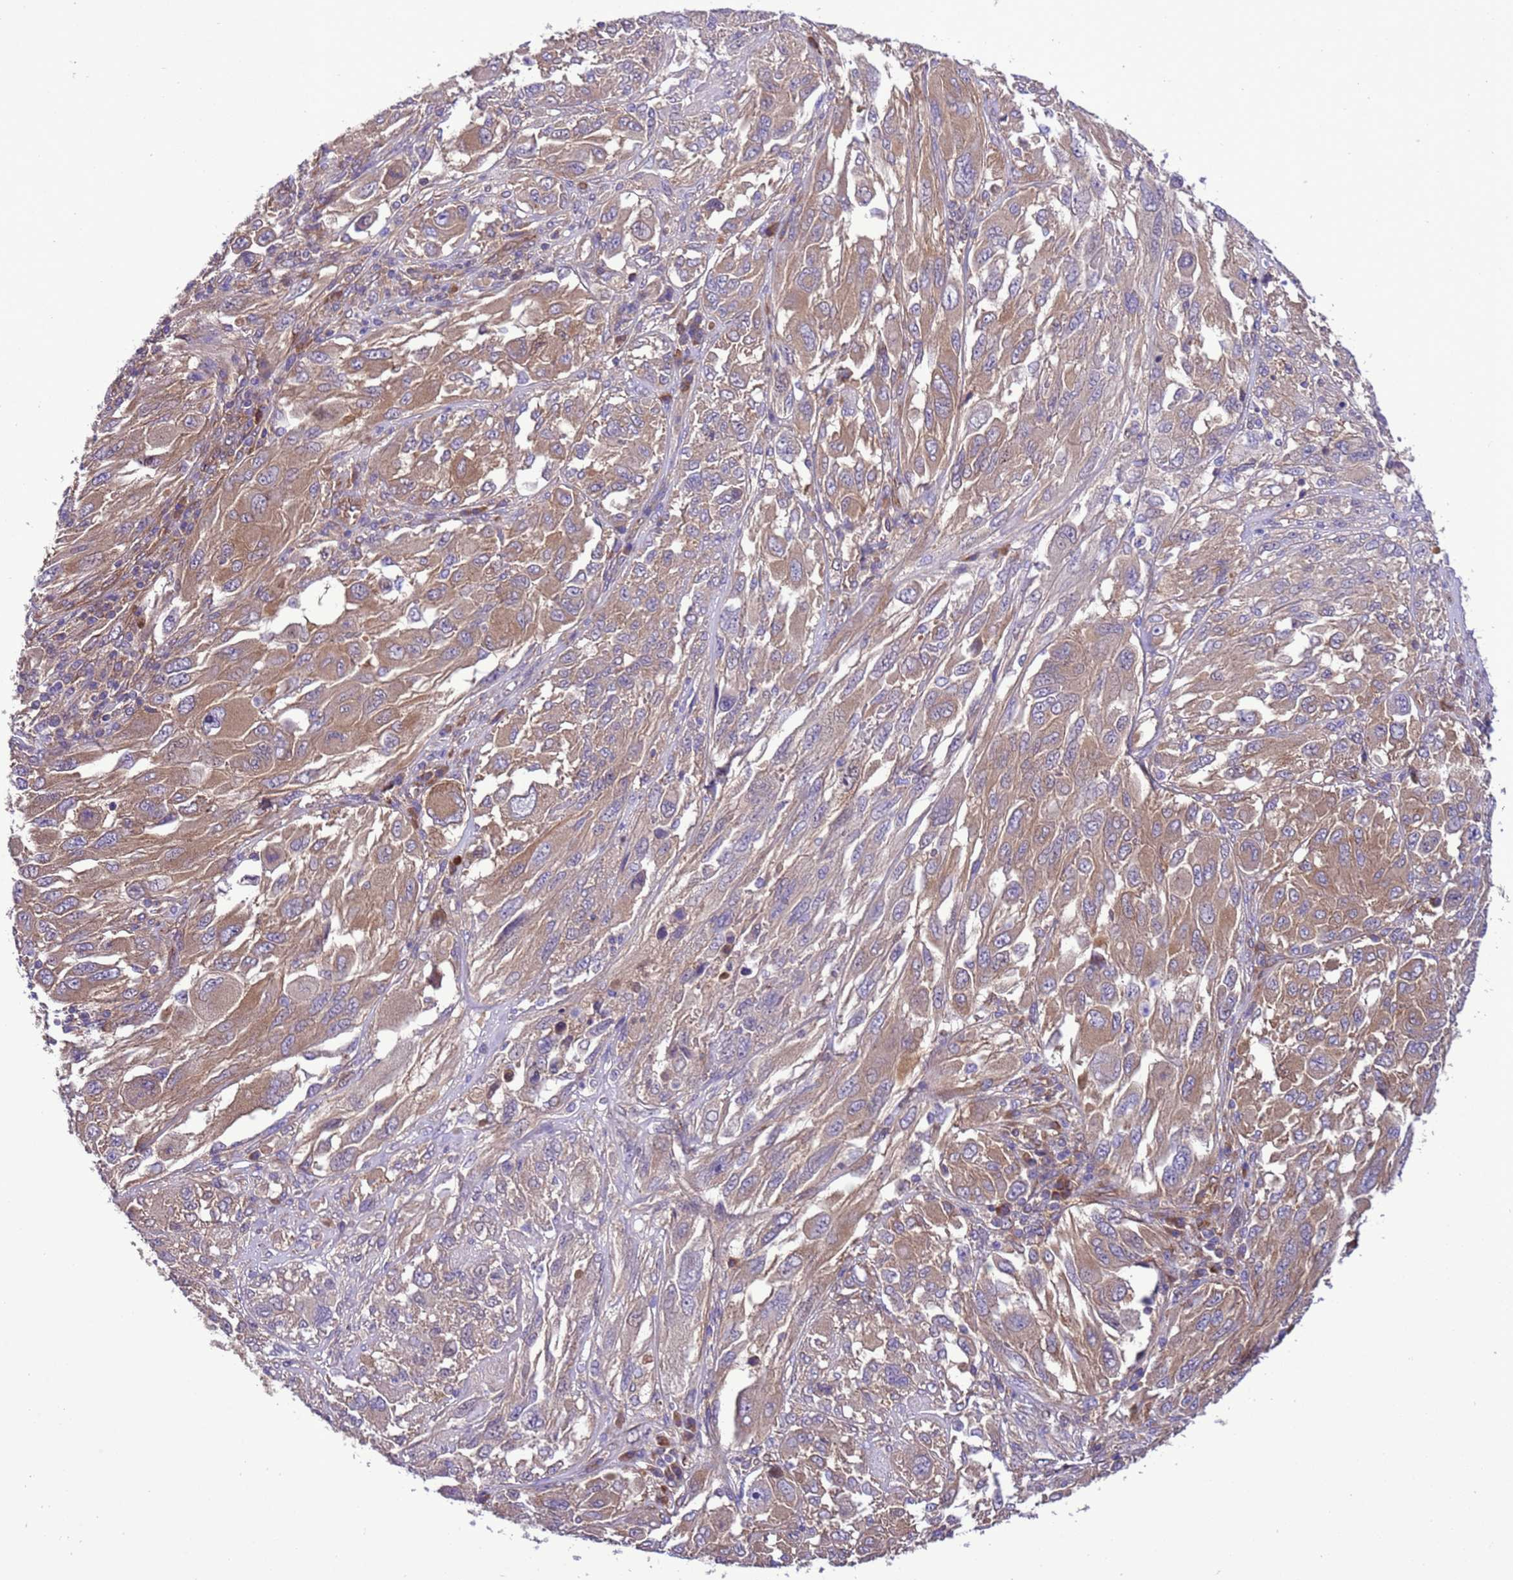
{"staining": {"intensity": "moderate", "quantity": "25%-75%", "location": "cytoplasmic/membranous"}, "tissue": "melanoma", "cell_type": "Tumor cells", "image_type": "cancer", "snomed": [{"axis": "morphology", "description": "Malignant melanoma, NOS"}, {"axis": "topography", "description": "Skin"}], "caption": "A brown stain shows moderate cytoplasmic/membranous staining of a protein in melanoma tumor cells.", "gene": "RABEP2", "patient": {"sex": "female", "age": 91}}